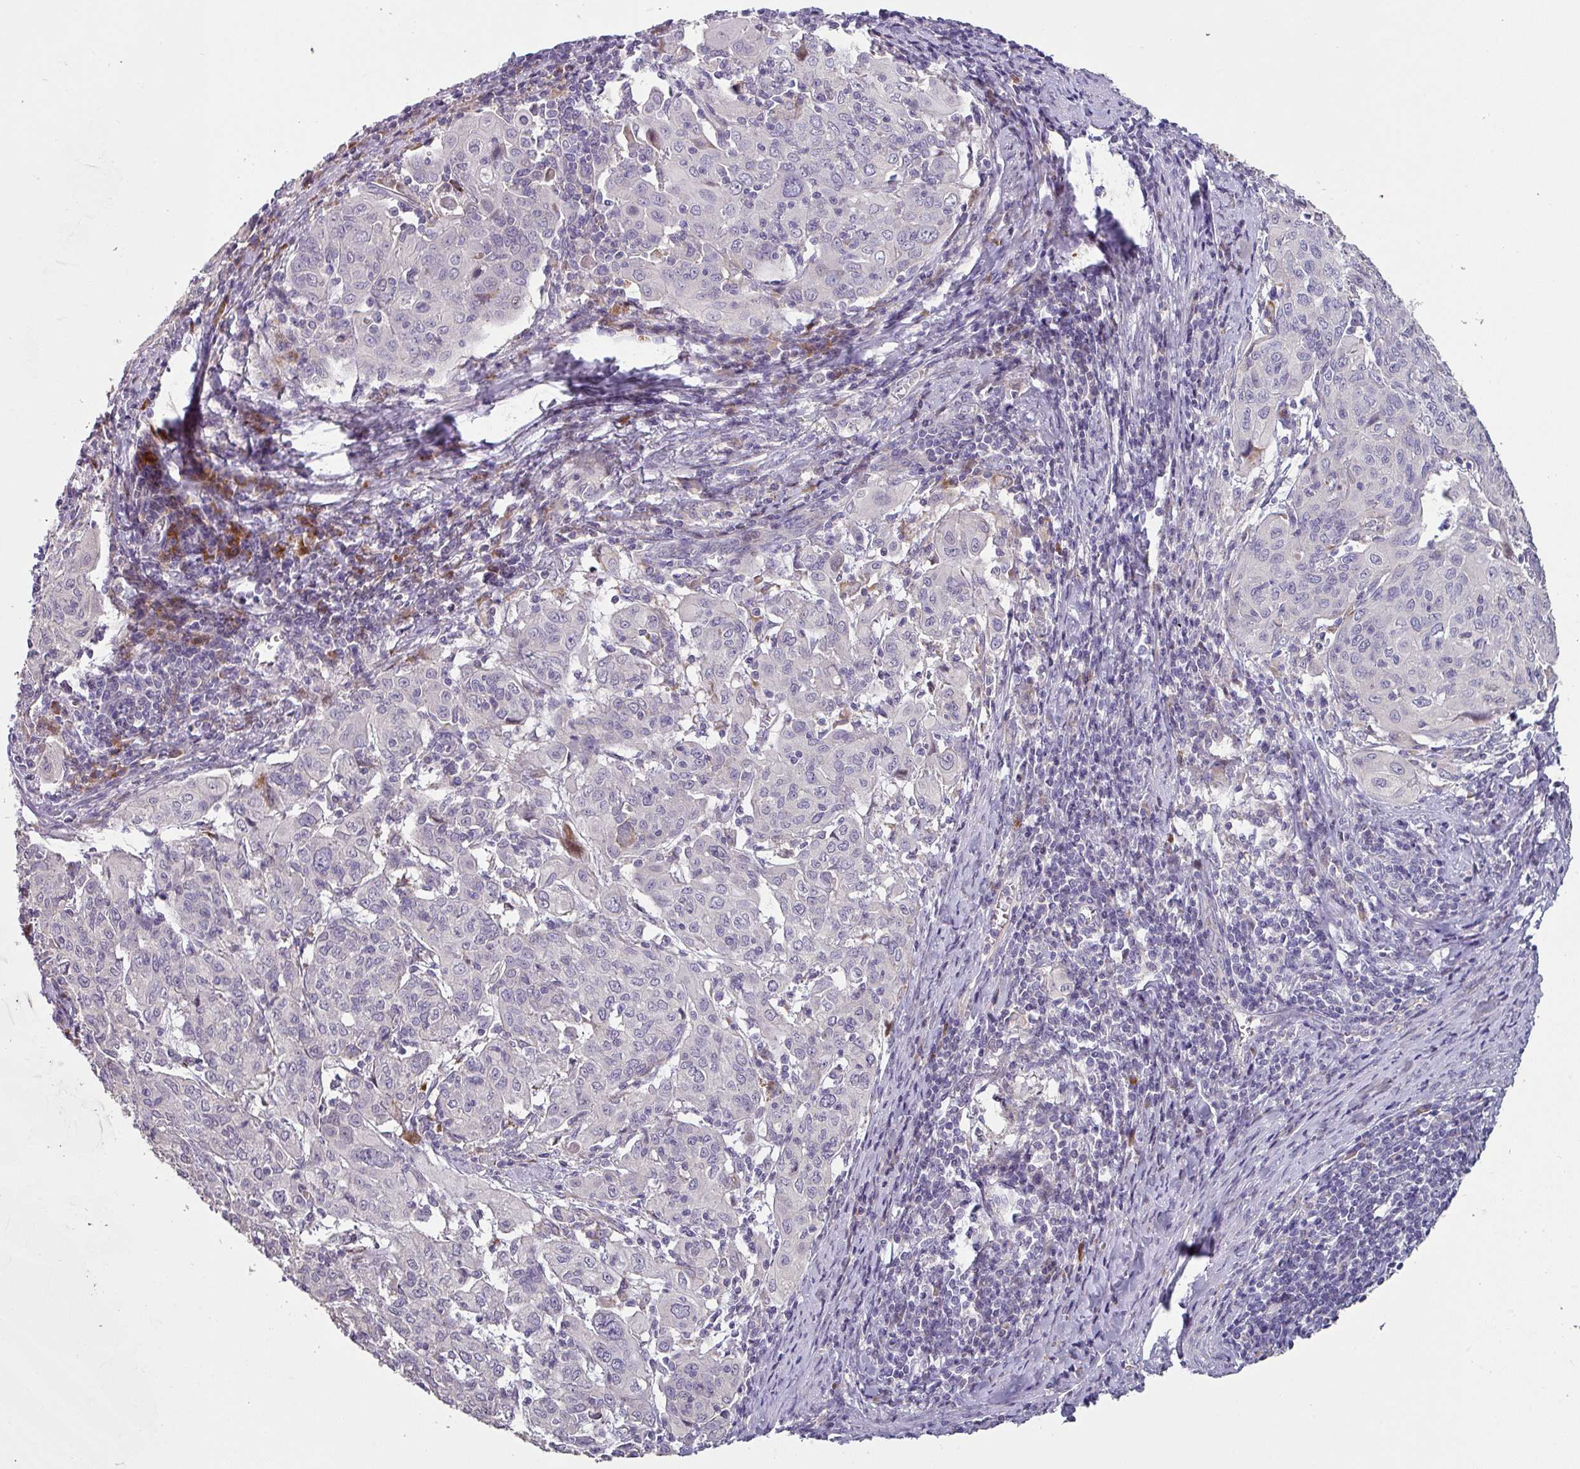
{"staining": {"intensity": "negative", "quantity": "none", "location": "none"}, "tissue": "cervical cancer", "cell_type": "Tumor cells", "image_type": "cancer", "snomed": [{"axis": "morphology", "description": "Squamous cell carcinoma, NOS"}, {"axis": "topography", "description": "Cervix"}], "caption": "High power microscopy photomicrograph of an IHC micrograph of squamous cell carcinoma (cervical), revealing no significant expression in tumor cells. Nuclei are stained in blue.", "gene": "KLHL3", "patient": {"sex": "female", "age": 67}}